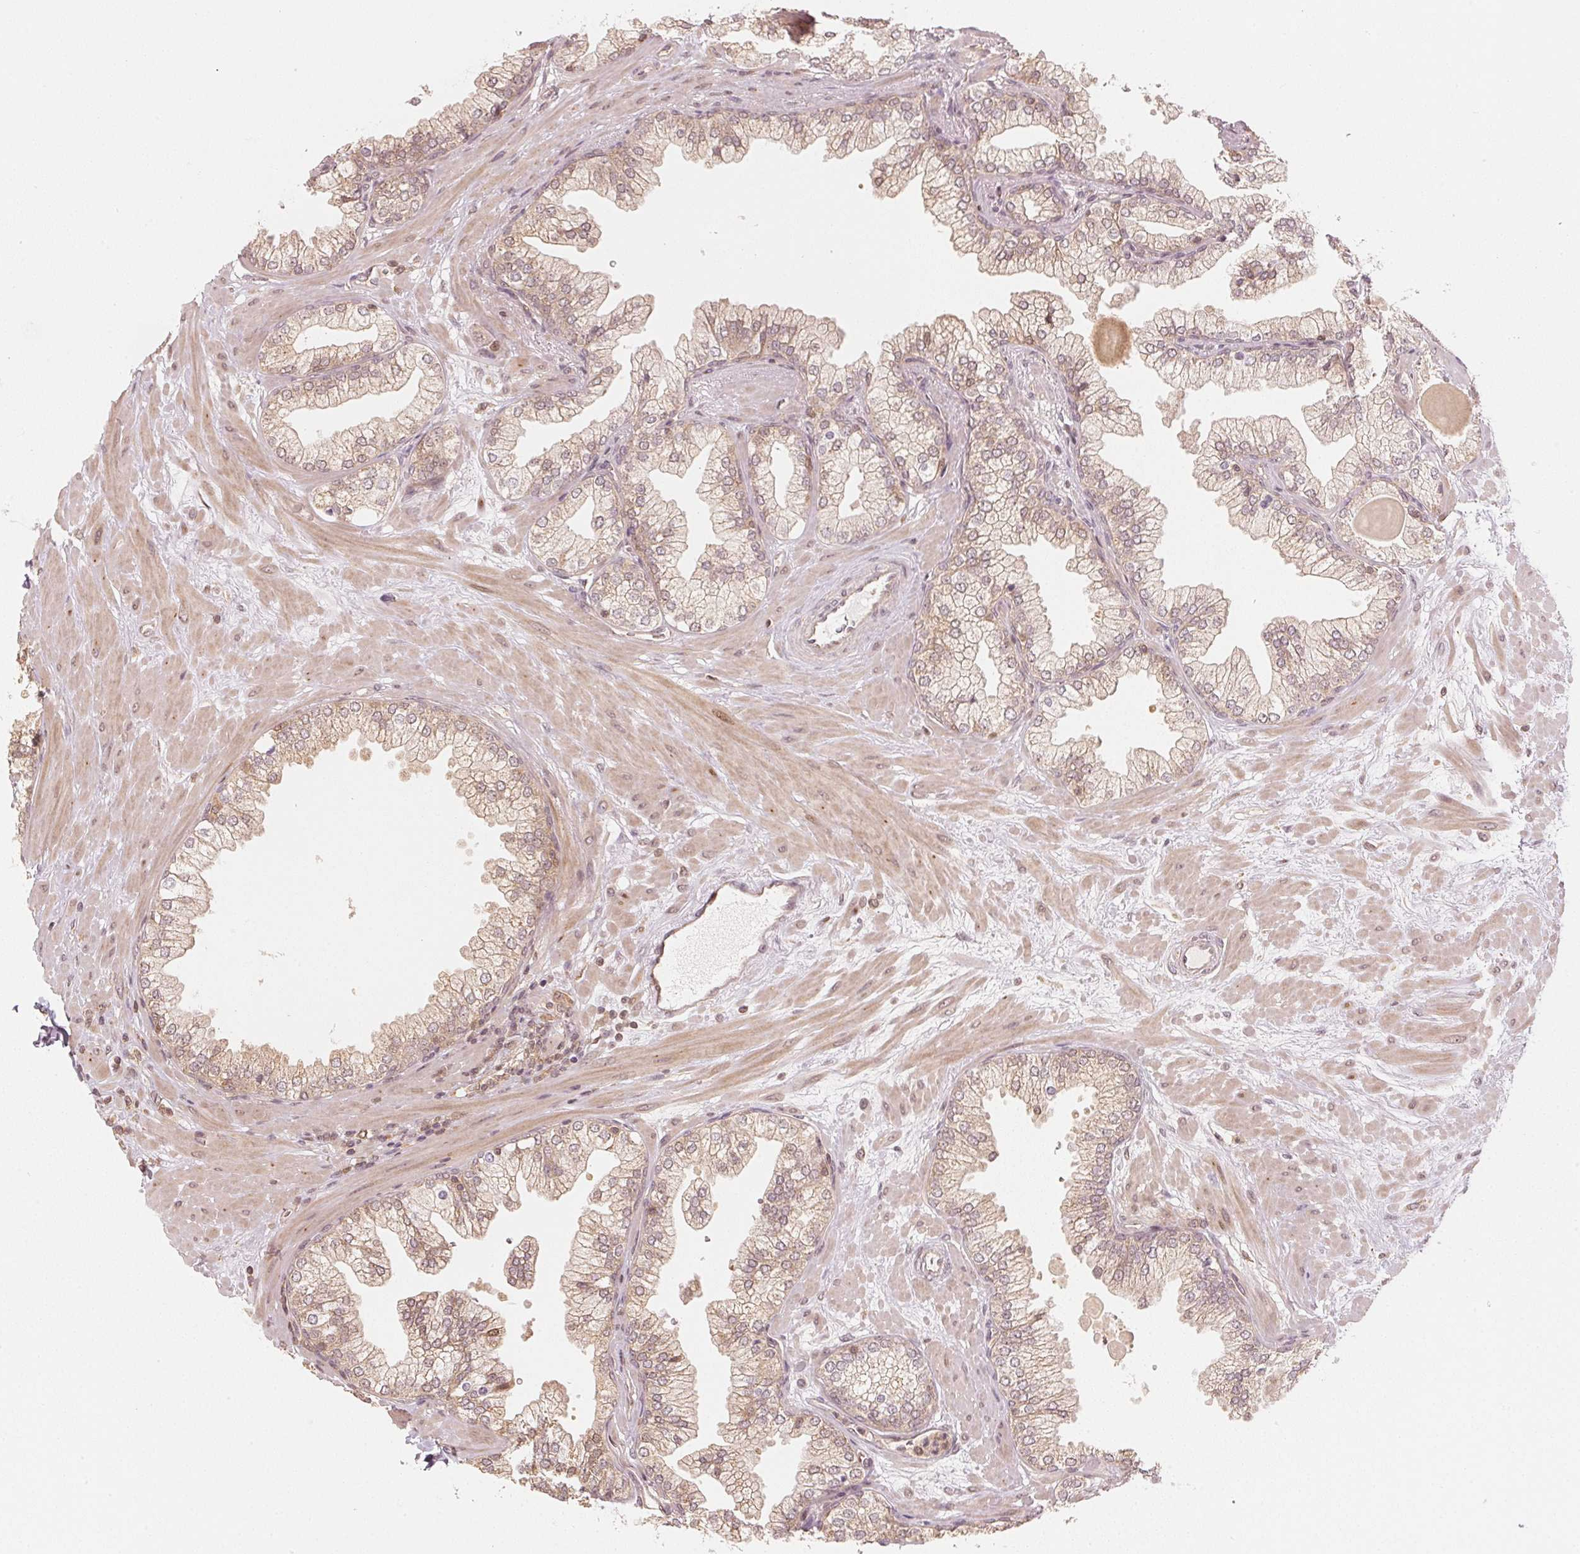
{"staining": {"intensity": "moderate", "quantity": ">75%", "location": "cytoplasmic/membranous,nuclear"}, "tissue": "prostate", "cell_type": "Glandular cells", "image_type": "normal", "snomed": [{"axis": "morphology", "description": "Normal tissue, NOS"}, {"axis": "topography", "description": "Prostate"}, {"axis": "topography", "description": "Peripheral nerve tissue"}], "caption": "Approximately >75% of glandular cells in unremarkable human prostate demonstrate moderate cytoplasmic/membranous,nuclear protein staining as visualized by brown immunohistochemical staining.", "gene": "UBE2L3", "patient": {"sex": "male", "age": 61}}